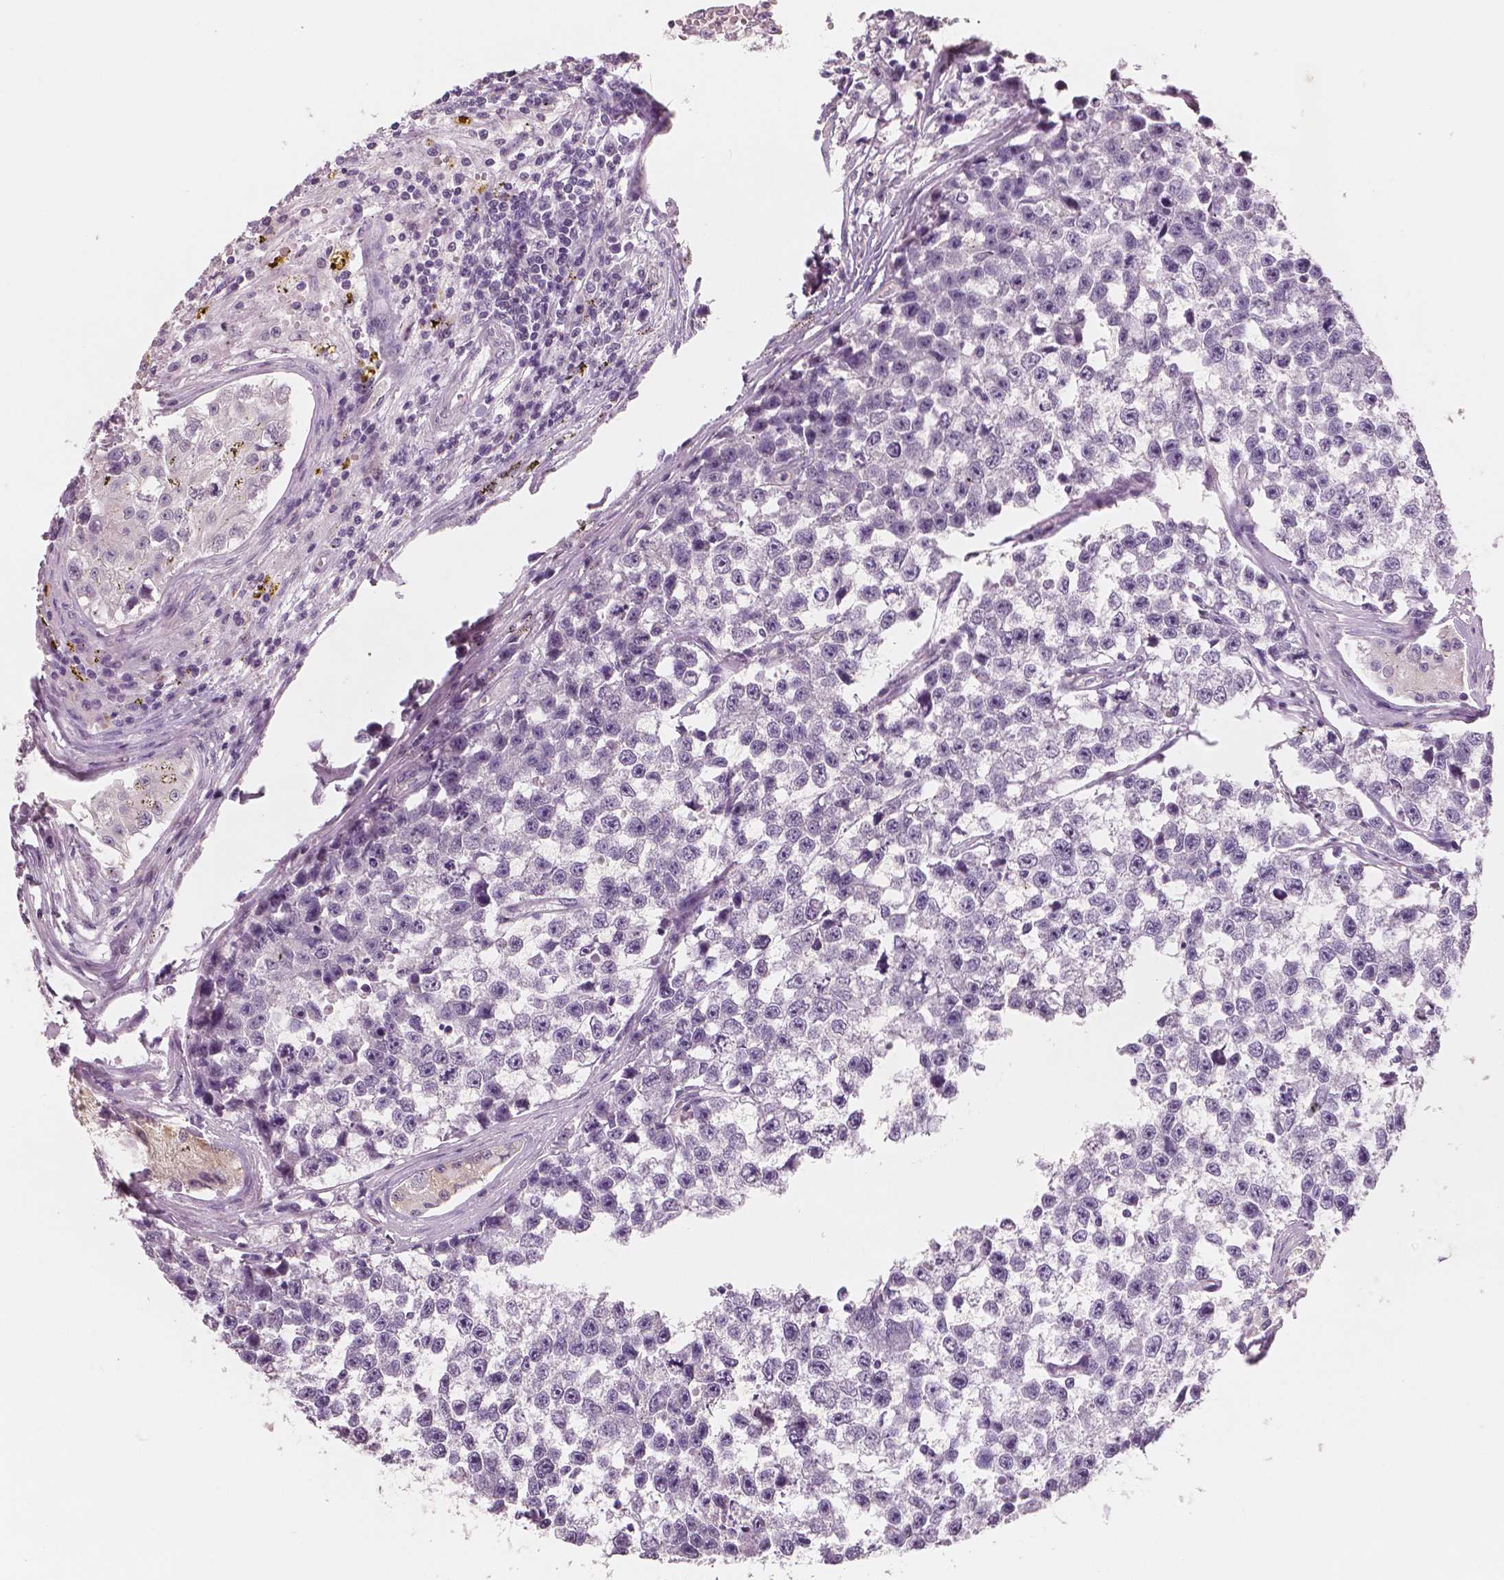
{"staining": {"intensity": "negative", "quantity": "none", "location": "none"}, "tissue": "testis cancer", "cell_type": "Tumor cells", "image_type": "cancer", "snomed": [{"axis": "morphology", "description": "Seminoma, NOS"}, {"axis": "topography", "description": "Testis"}], "caption": "This is an immunohistochemistry histopathology image of testis cancer (seminoma). There is no positivity in tumor cells.", "gene": "NECAB1", "patient": {"sex": "male", "age": 26}}